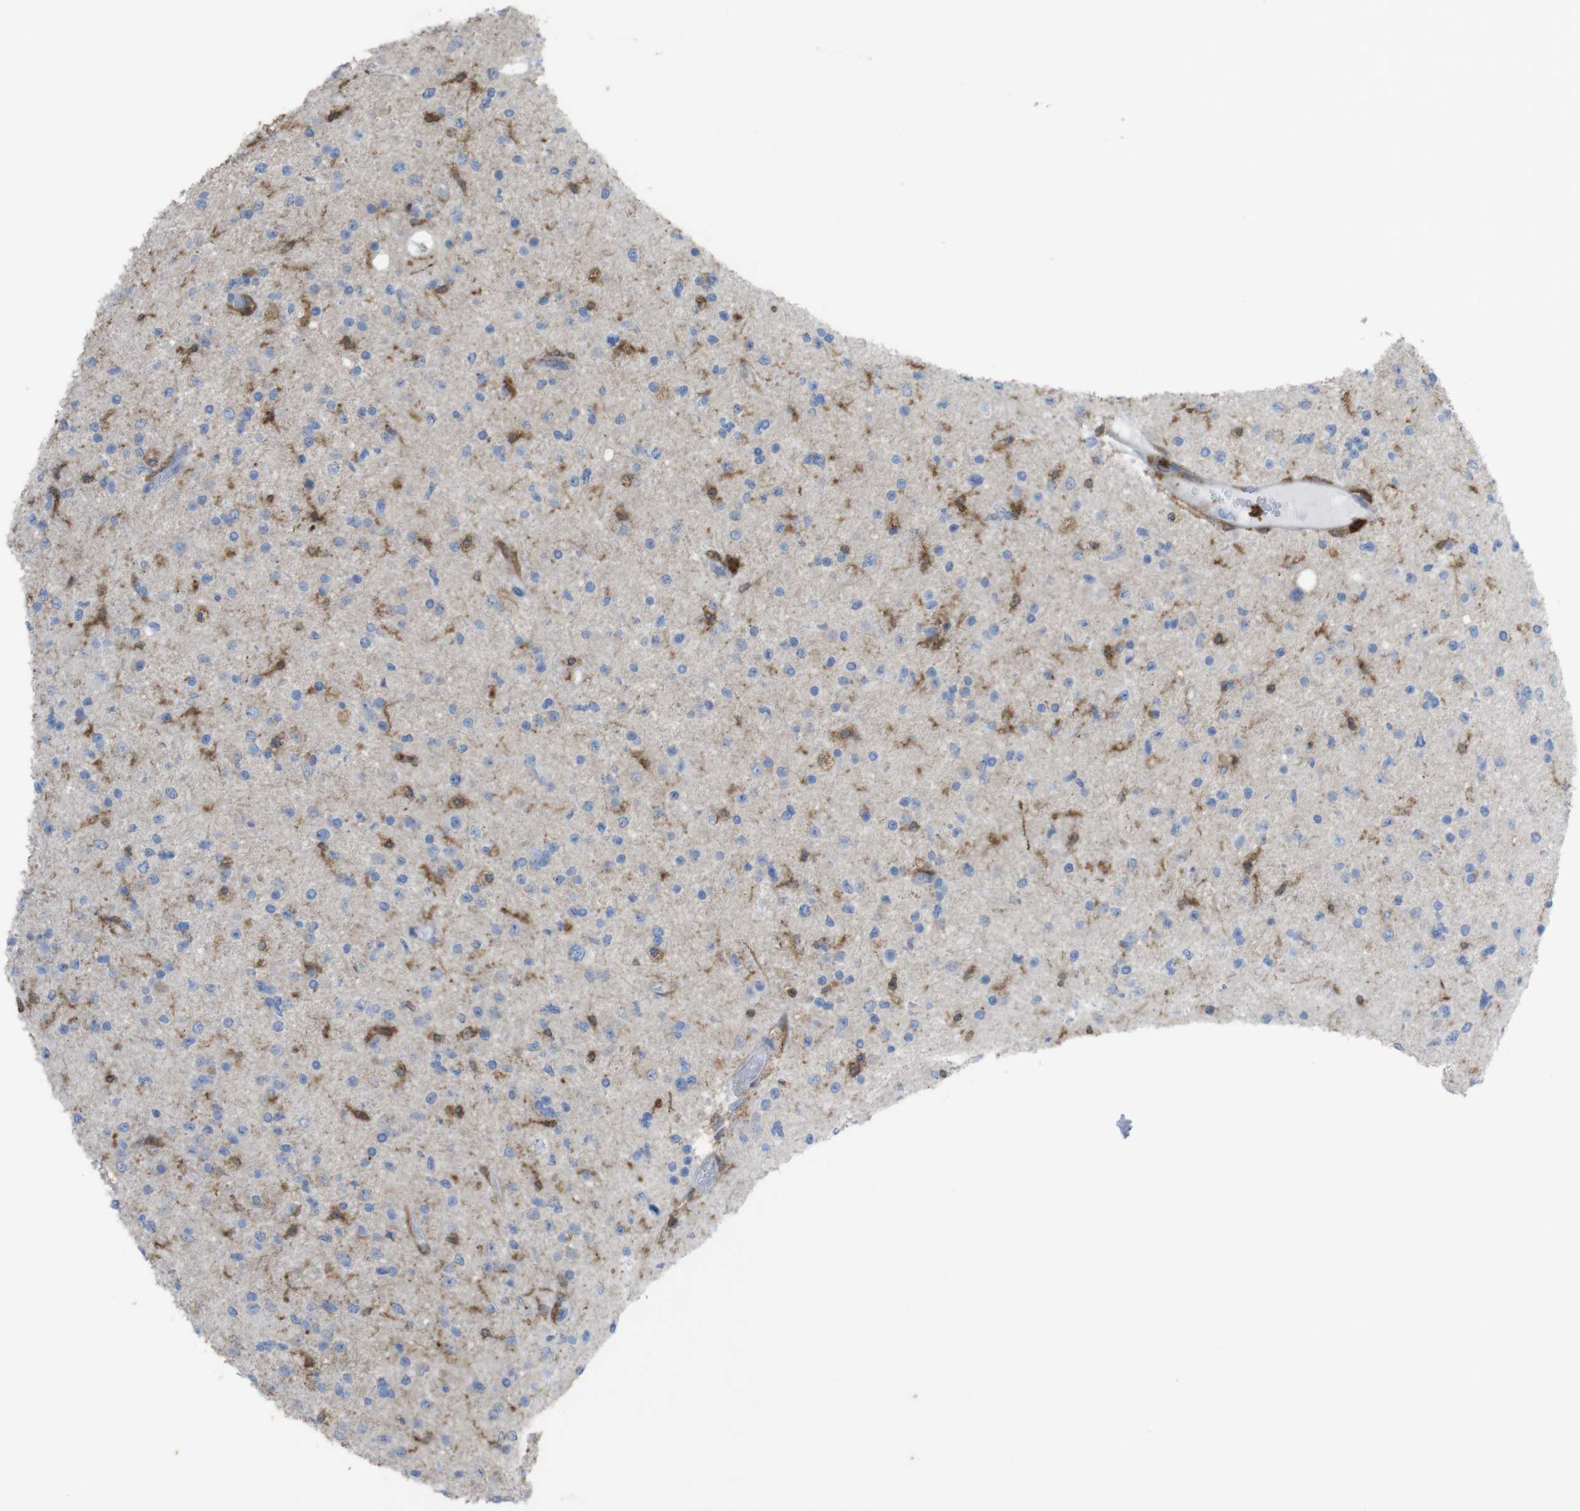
{"staining": {"intensity": "moderate", "quantity": "25%-75%", "location": "cytoplasmic/membranous"}, "tissue": "glioma", "cell_type": "Tumor cells", "image_type": "cancer", "snomed": [{"axis": "morphology", "description": "Glioma, malignant, High grade"}, {"axis": "topography", "description": "Brain"}], "caption": "Malignant glioma (high-grade) stained with a brown dye exhibits moderate cytoplasmic/membranous positive positivity in approximately 25%-75% of tumor cells.", "gene": "PRKCD", "patient": {"sex": "male", "age": 33}}